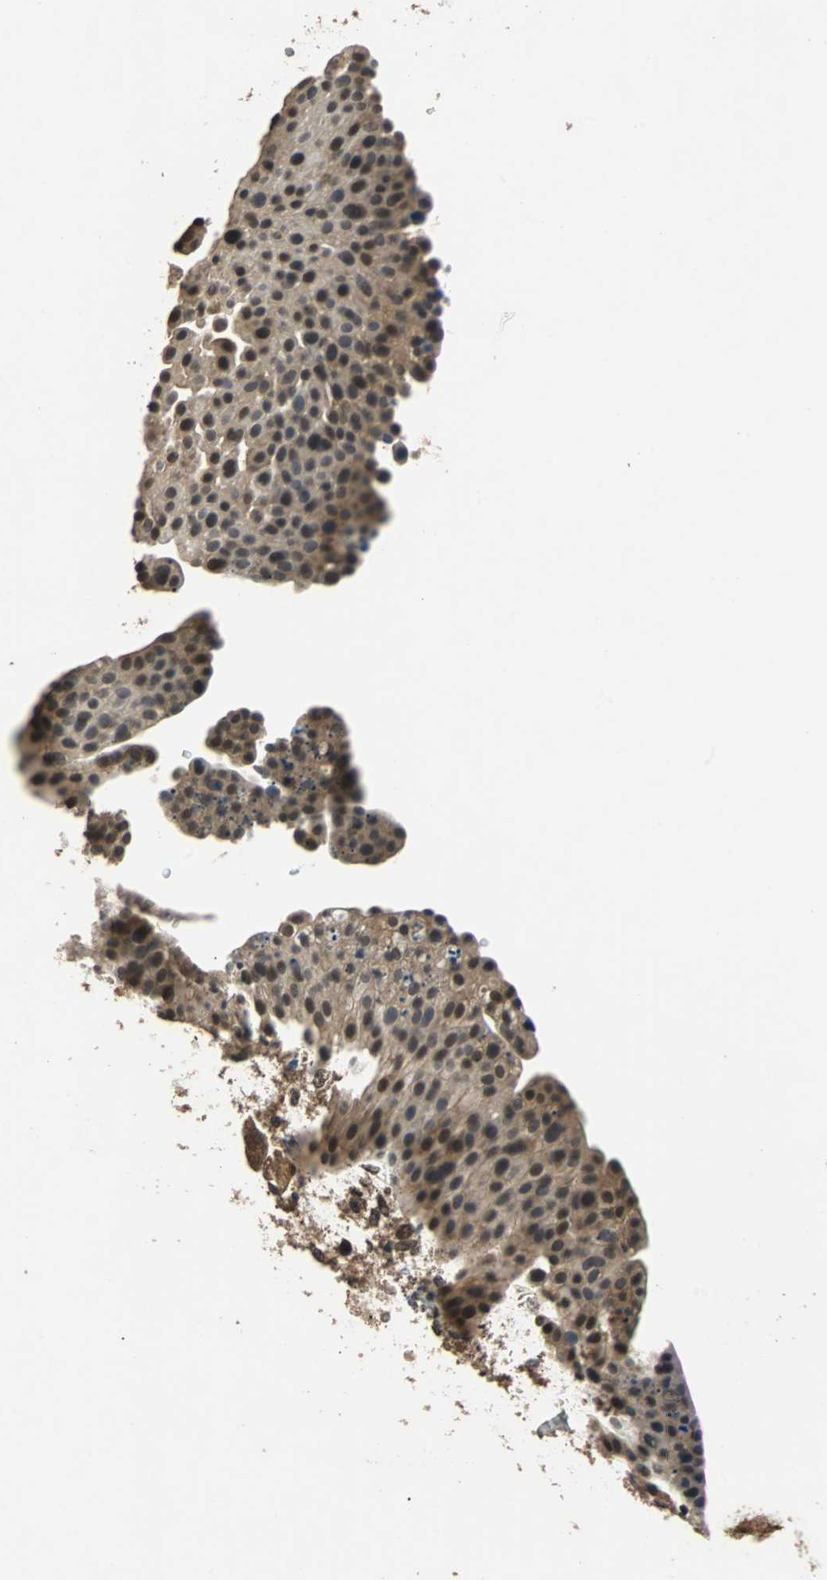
{"staining": {"intensity": "moderate", "quantity": "<25%", "location": "nuclear"}, "tissue": "urothelial cancer", "cell_type": "Tumor cells", "image_type": "cancer", "snomed": [{"axis": "morphology", "description": "Urothelial carcinoma, Low grade"}, {"axis": "topography", "description": "Smooth muscle"}, {"axis": "topography", "description": "Urinary bladder"}], "caption": "Immunohistochemistry (IHC) image of neoplastic tissue: urothelial carcinoma (low-grade) stained using immunohistochemistry shows low levels of moderate protein expression localized specifically in the nuclear of tumor cells, appearing as a nuclear brown color.", "gene": "PRDX6", "patient": {"sex": "male", "age": 60}}